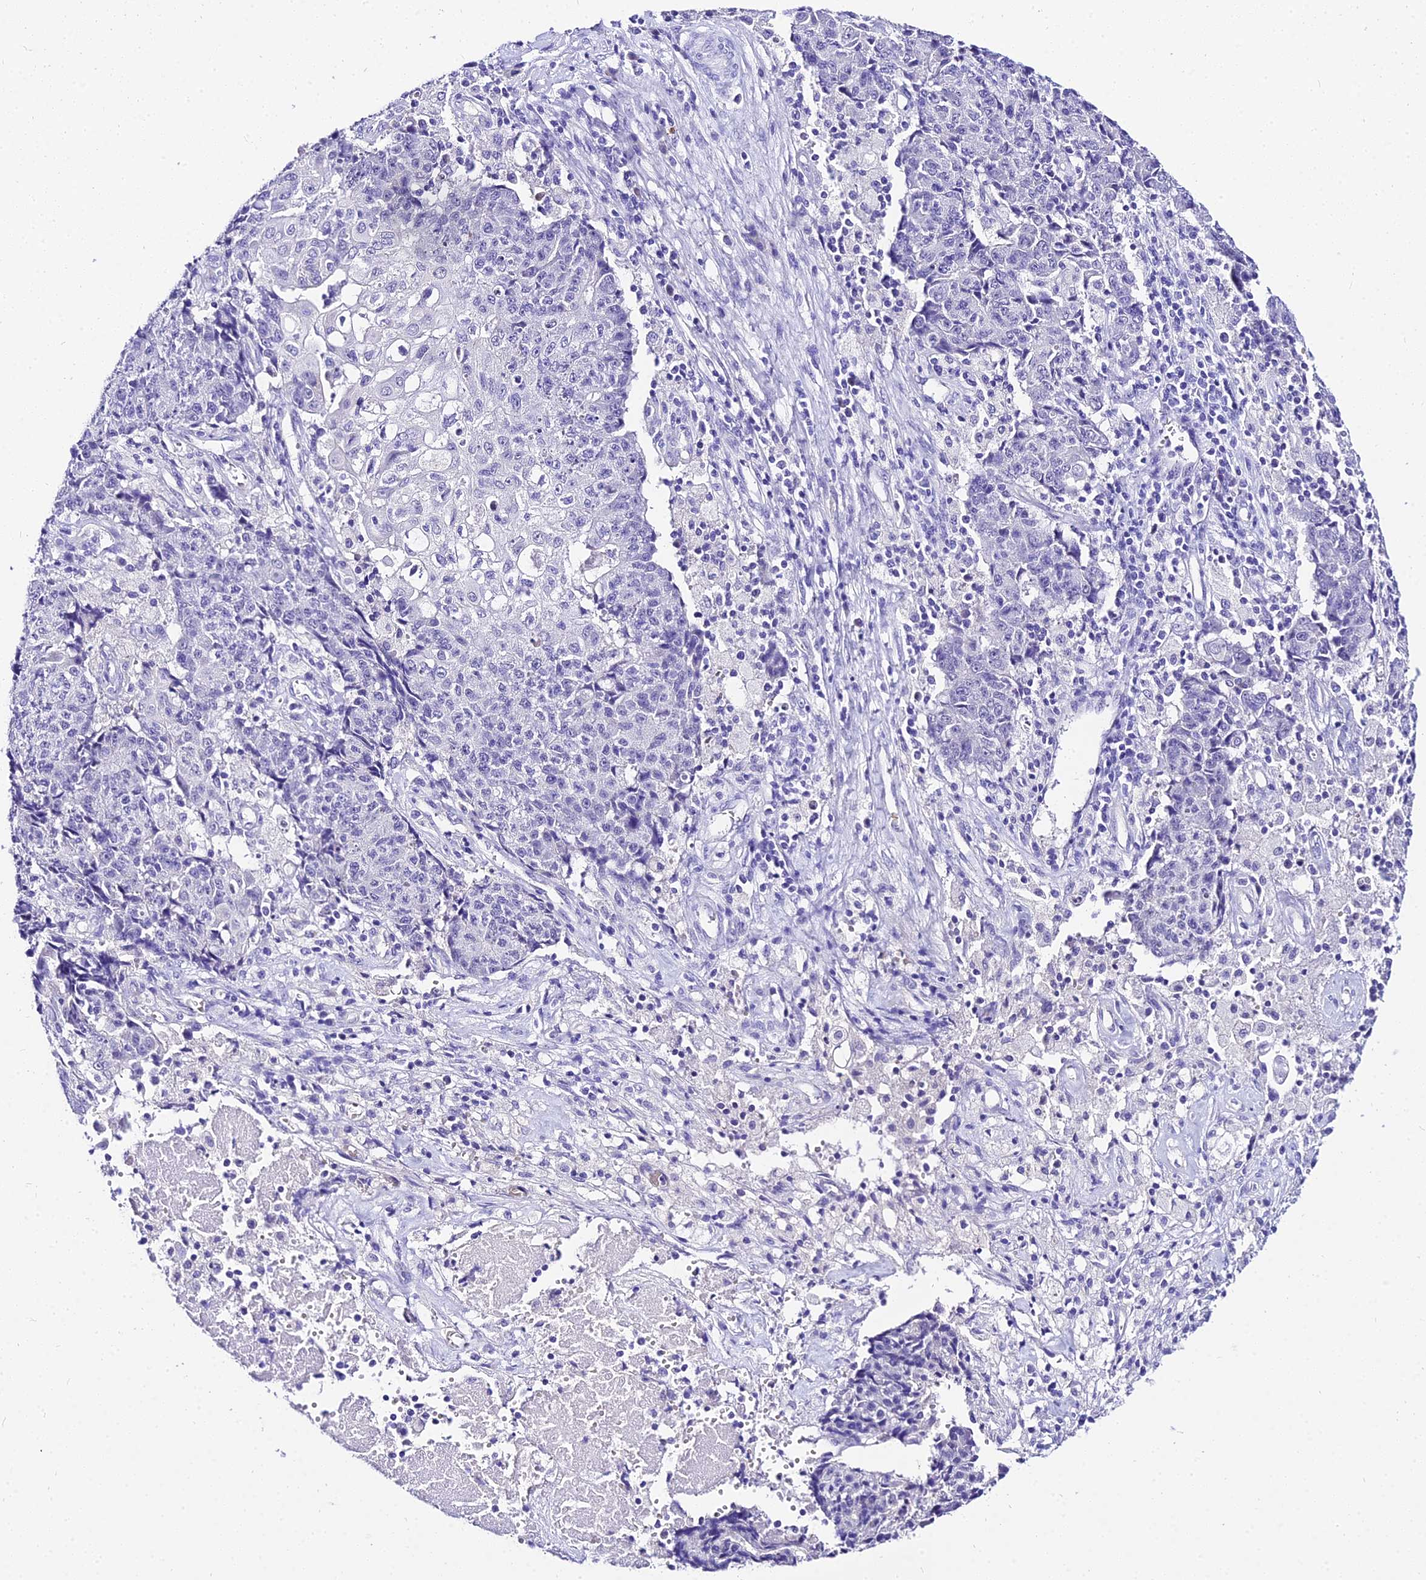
{"staining": {"intensity": "negative", "quantity": "none", "location": "none"}, "tissue": "ovarian cancer", "cell_type": "Tumor cells", "image_type": "cancer", "snomed": [{"axis": "morphology", "description": "Carcinoma, endometroid"}, {"axis": "topography", "description": "Ovary"}], "caption": "Ovarian endometroid carcinoma stained for a protein using IHC displays no staining tumor cells.", "gene": "DEFB106A", "patient": {"sex": "female", "age": 42}}